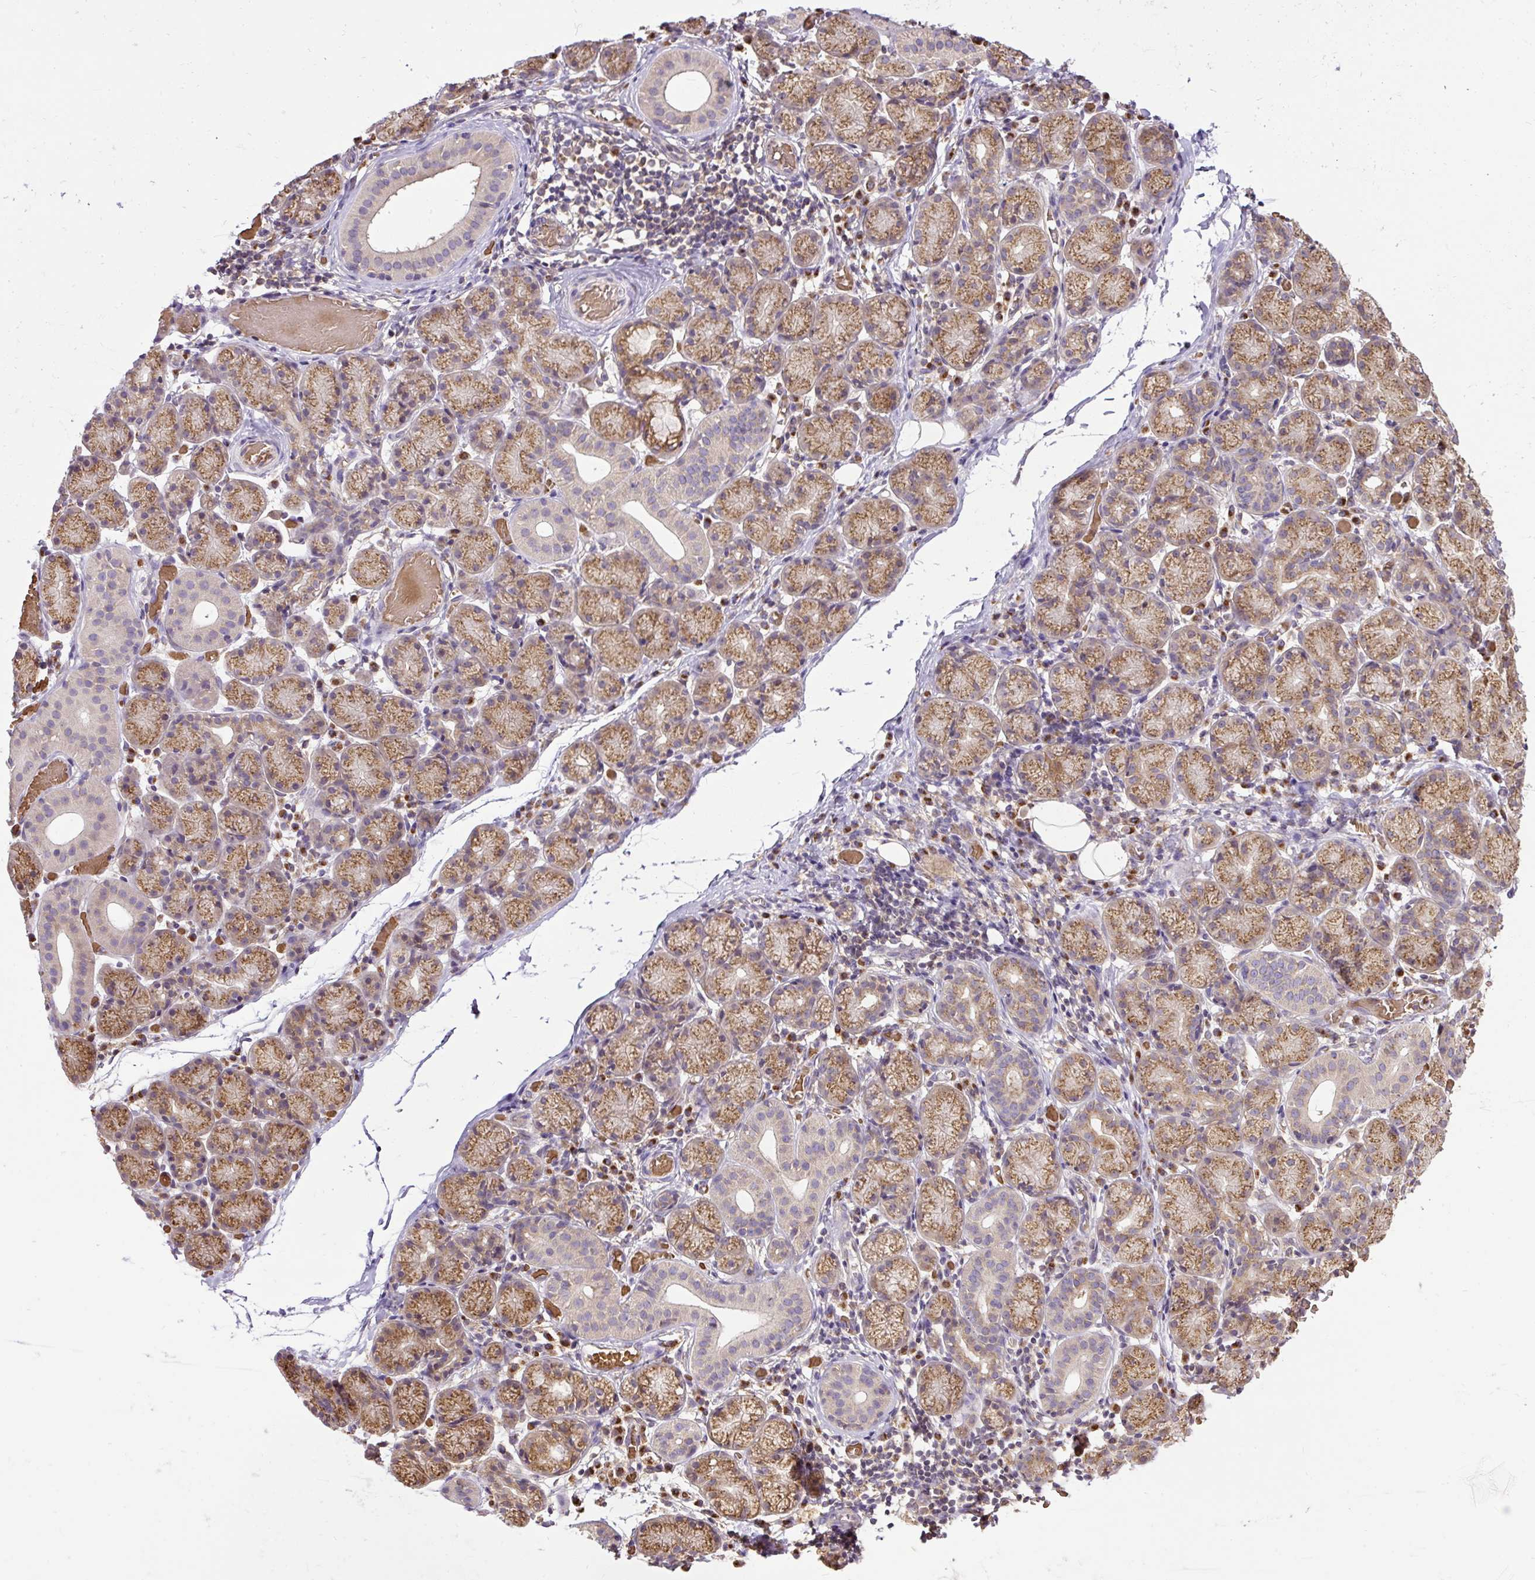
{"staining": {"intensity": "moderate", "quantity": ">75%", "location": "cytoplasmic/membranous"}, "tissue": "salivary gland", "cell_type": "Glandular cells", "image_type": "normal", "snomed": [{"axis": "morphology", "description": "Normal tissue, NOS"}, {"axis": "topography", "description": "Salivary gland"}], "caption": "Glandular cells reveal medium levels of moderate cytoplasmic/membranous staining in approximately >75% of cells in unremarkable human salivary gland. (DAB = brown stain, brightfield microscopy at high magnification).", "gene": "SMC4", "patient": {"sex": "female", "age": 24}}